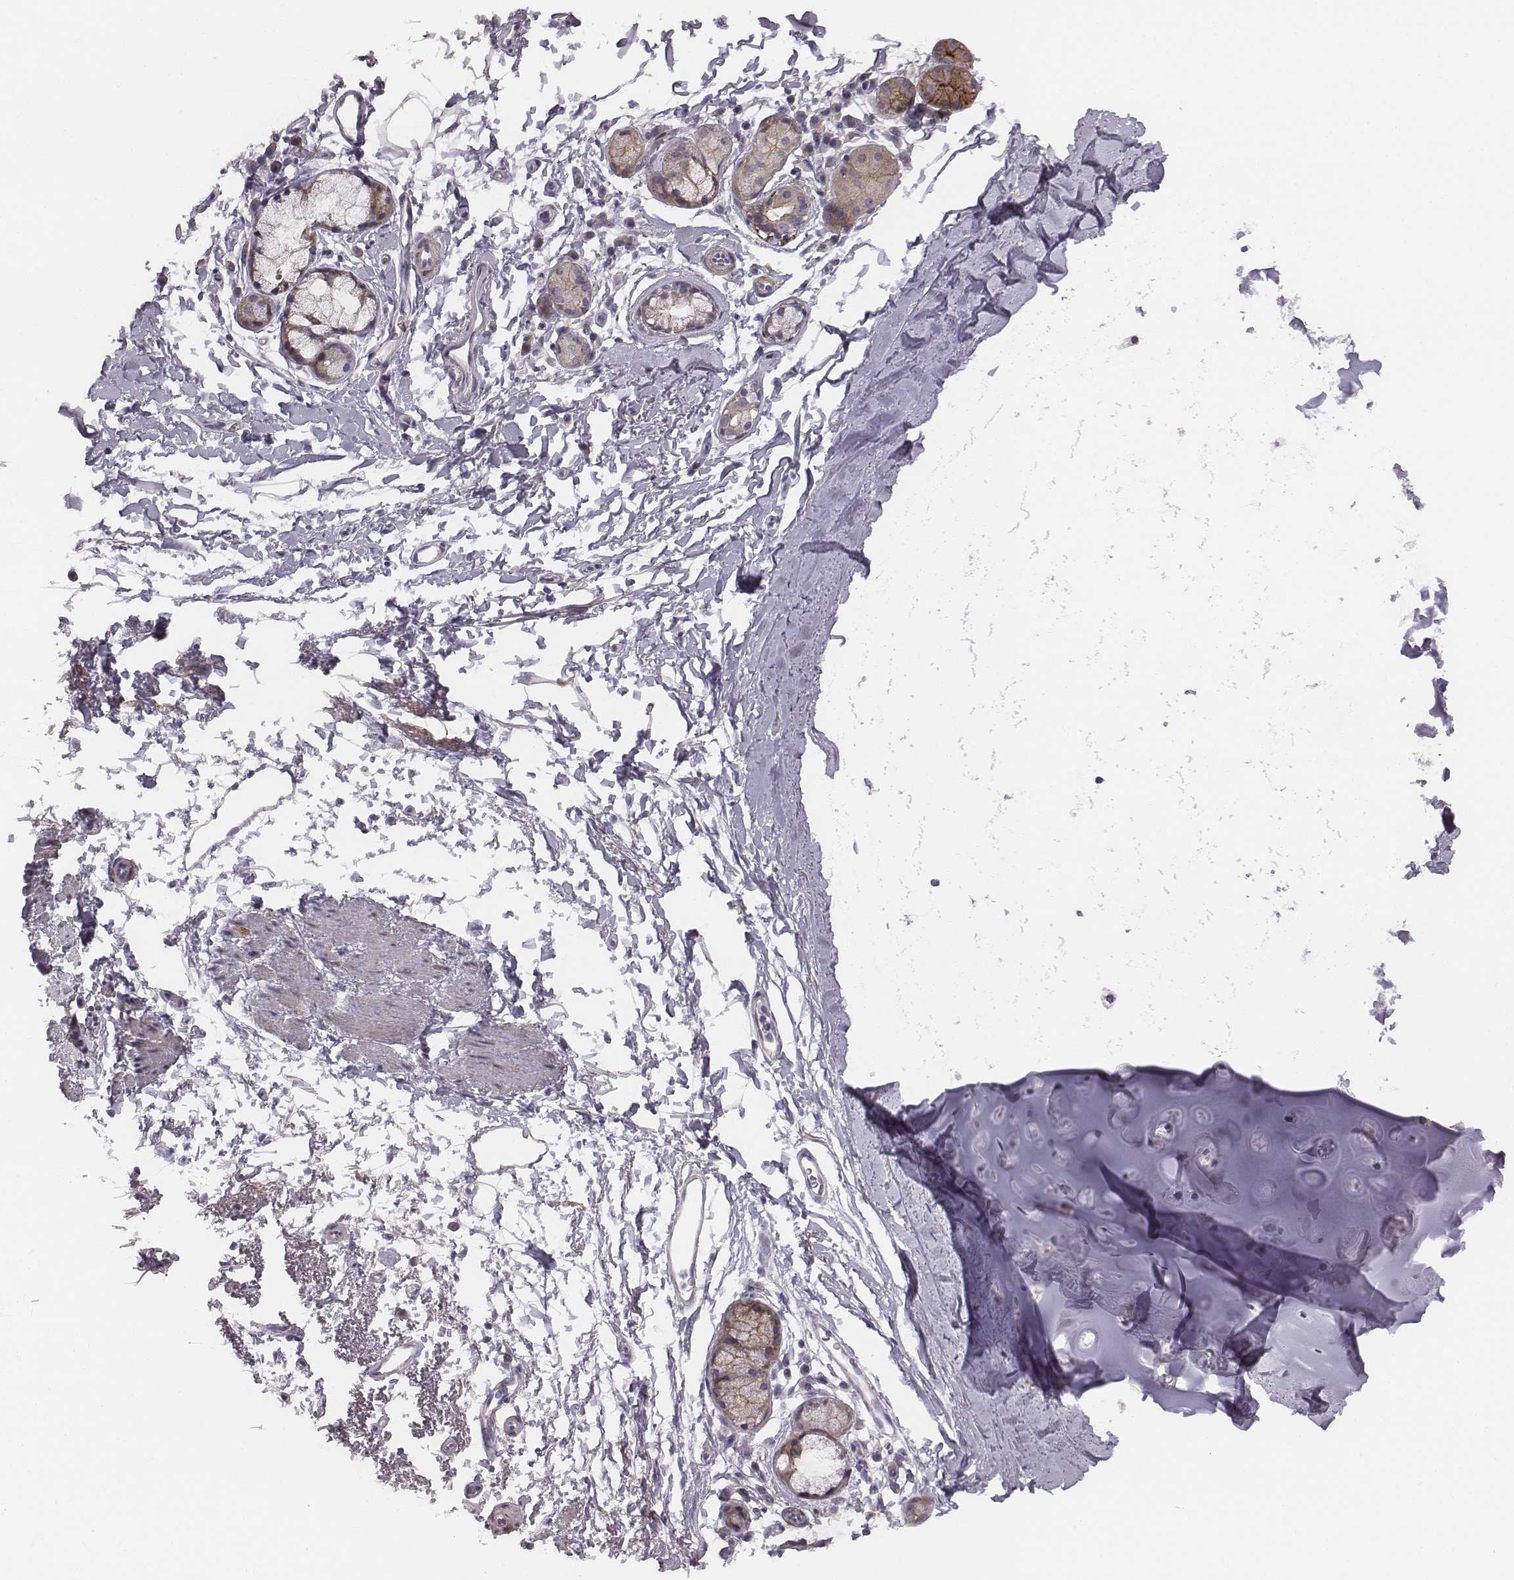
{"staining": {"intensity": "negative", "quantity": "none", "location": "none"}, "tissue": "soft tissue", "cell_type": "Chondrocytes", "image_type": "normal", "snomed": [{"axis": "morphology", "description": "Normal tissue, NOS"}, {"axis": "topography", "description": "Lymph node"}, {"axis": "topography", "description": "Bronchus"}], "caption": "Immunohistochemistry (IHC) image of unremarkable human soft tissue stained for a protein (brown), which reveals no staining in chondrocytes.", "gene": "PRKCZ", "patient": {"sex": "female", "age": 70}}